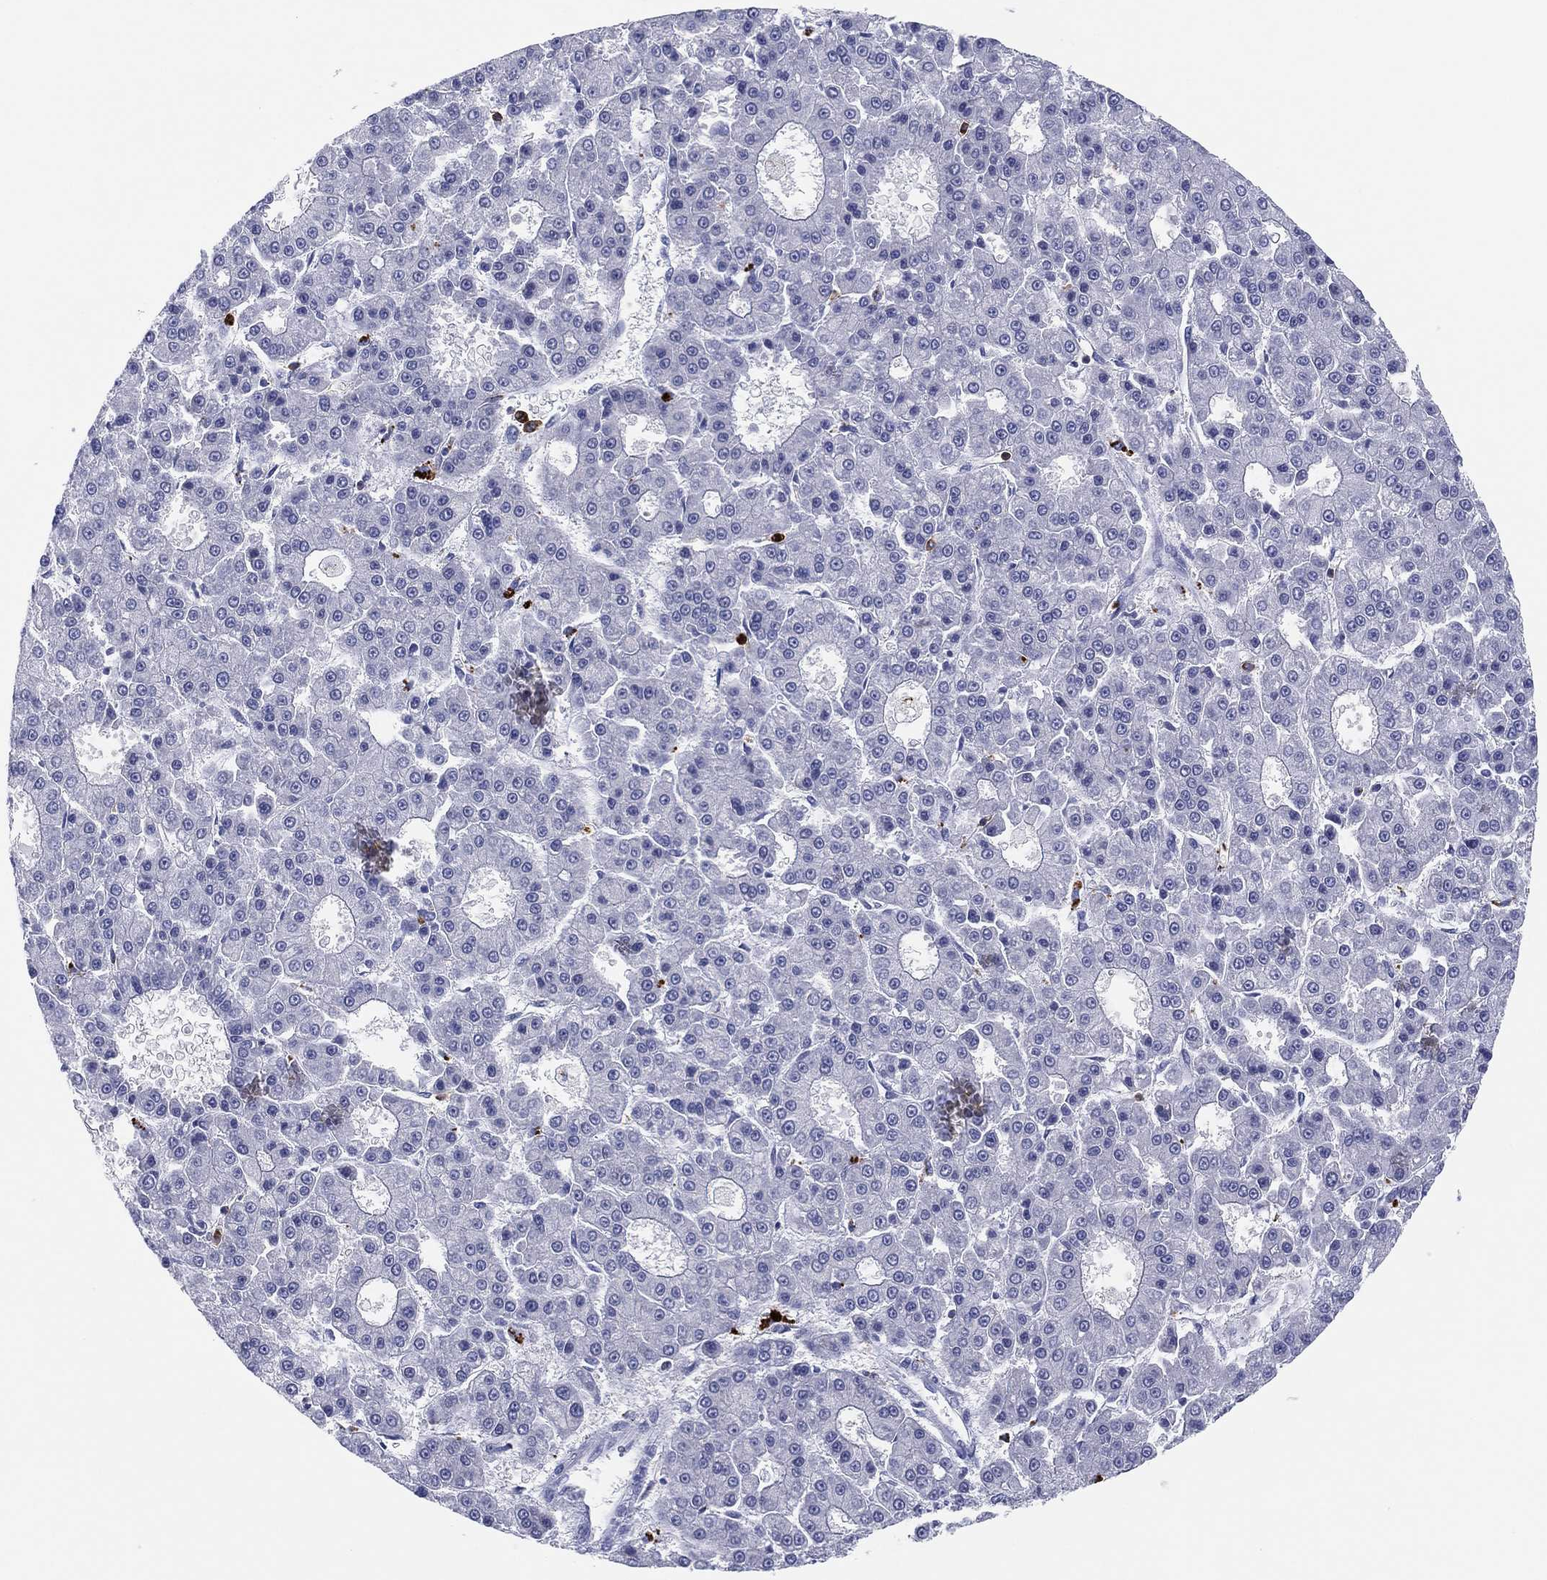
{"staining": {"intensity": "negative", "quantity": "none", "location": "none"}, "tissue": "liver cancer", "cell_type": "Tumor cells", "image_type": "cancer", "snomed": [{"axis": "morphology", "description": "Carcinoma, Hepatocellular, NOS"}, {"axis": "topography", "description": "Liver"}], "caption": "A micrograph of human liver hepatocellular carcinoma is negative for staining in tumor cells.", "gene": "PLAC8", "patient": {"sex": "male", "age": 70}}